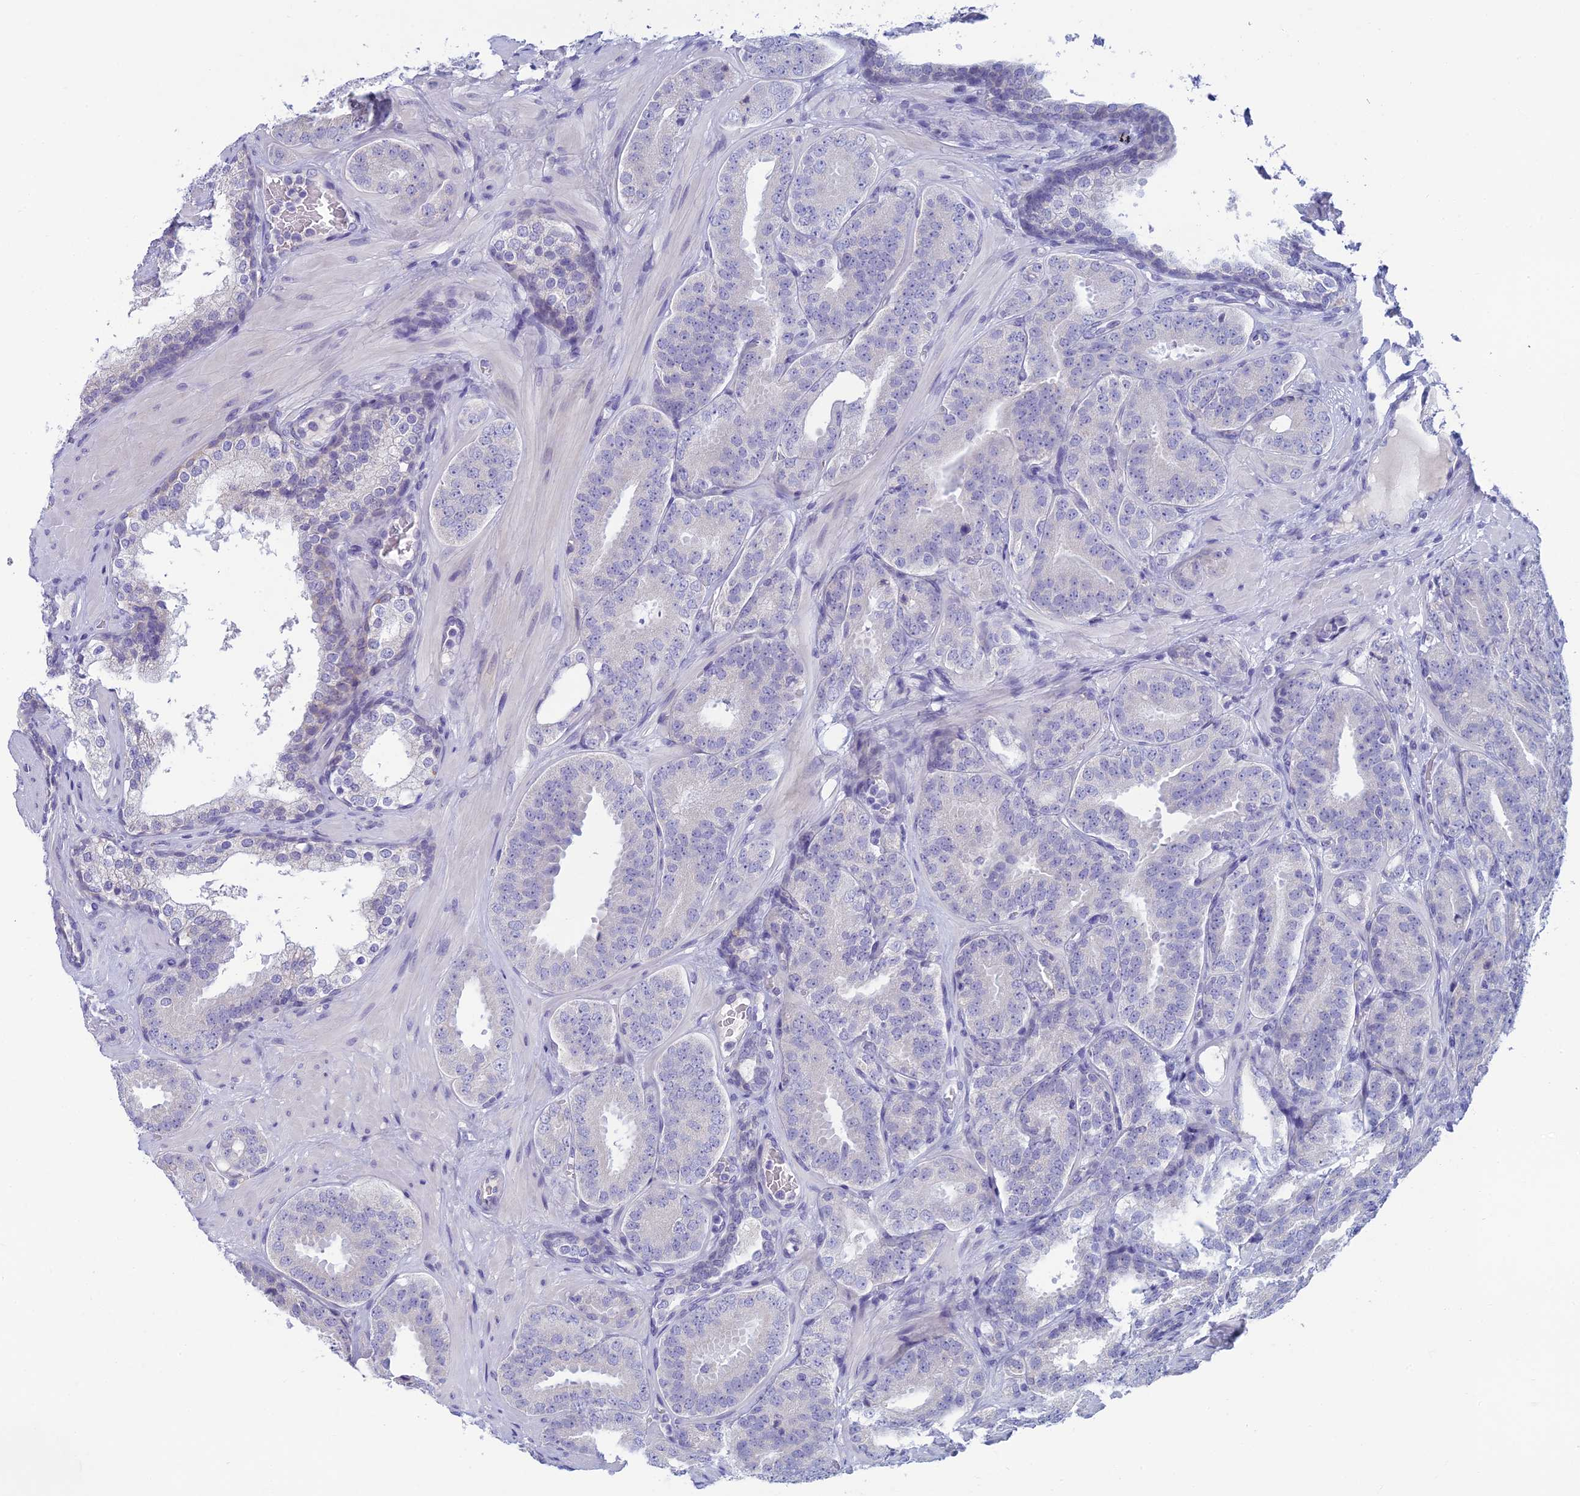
{"staining": {"intensity": "negative", "quantity": "none", "location": "none"}, "tissue": "prostate cancer", "cell_type": "Tumor cells", "image_type": "cancer", "snomed": [{"axis": "morphology", "description": "Adenocarcinoma, High grade"}, {"axis": "topography", "description": "Prostate"}], "caption": "Immunohistochemistry micrograph of human prostate adenocarcinoma (high-grade) stained for a protein (brown), which reveals no positivity in tumor cells.", "gene": "SLC25A41", "patient": {"sex": "male", "age": 63}}